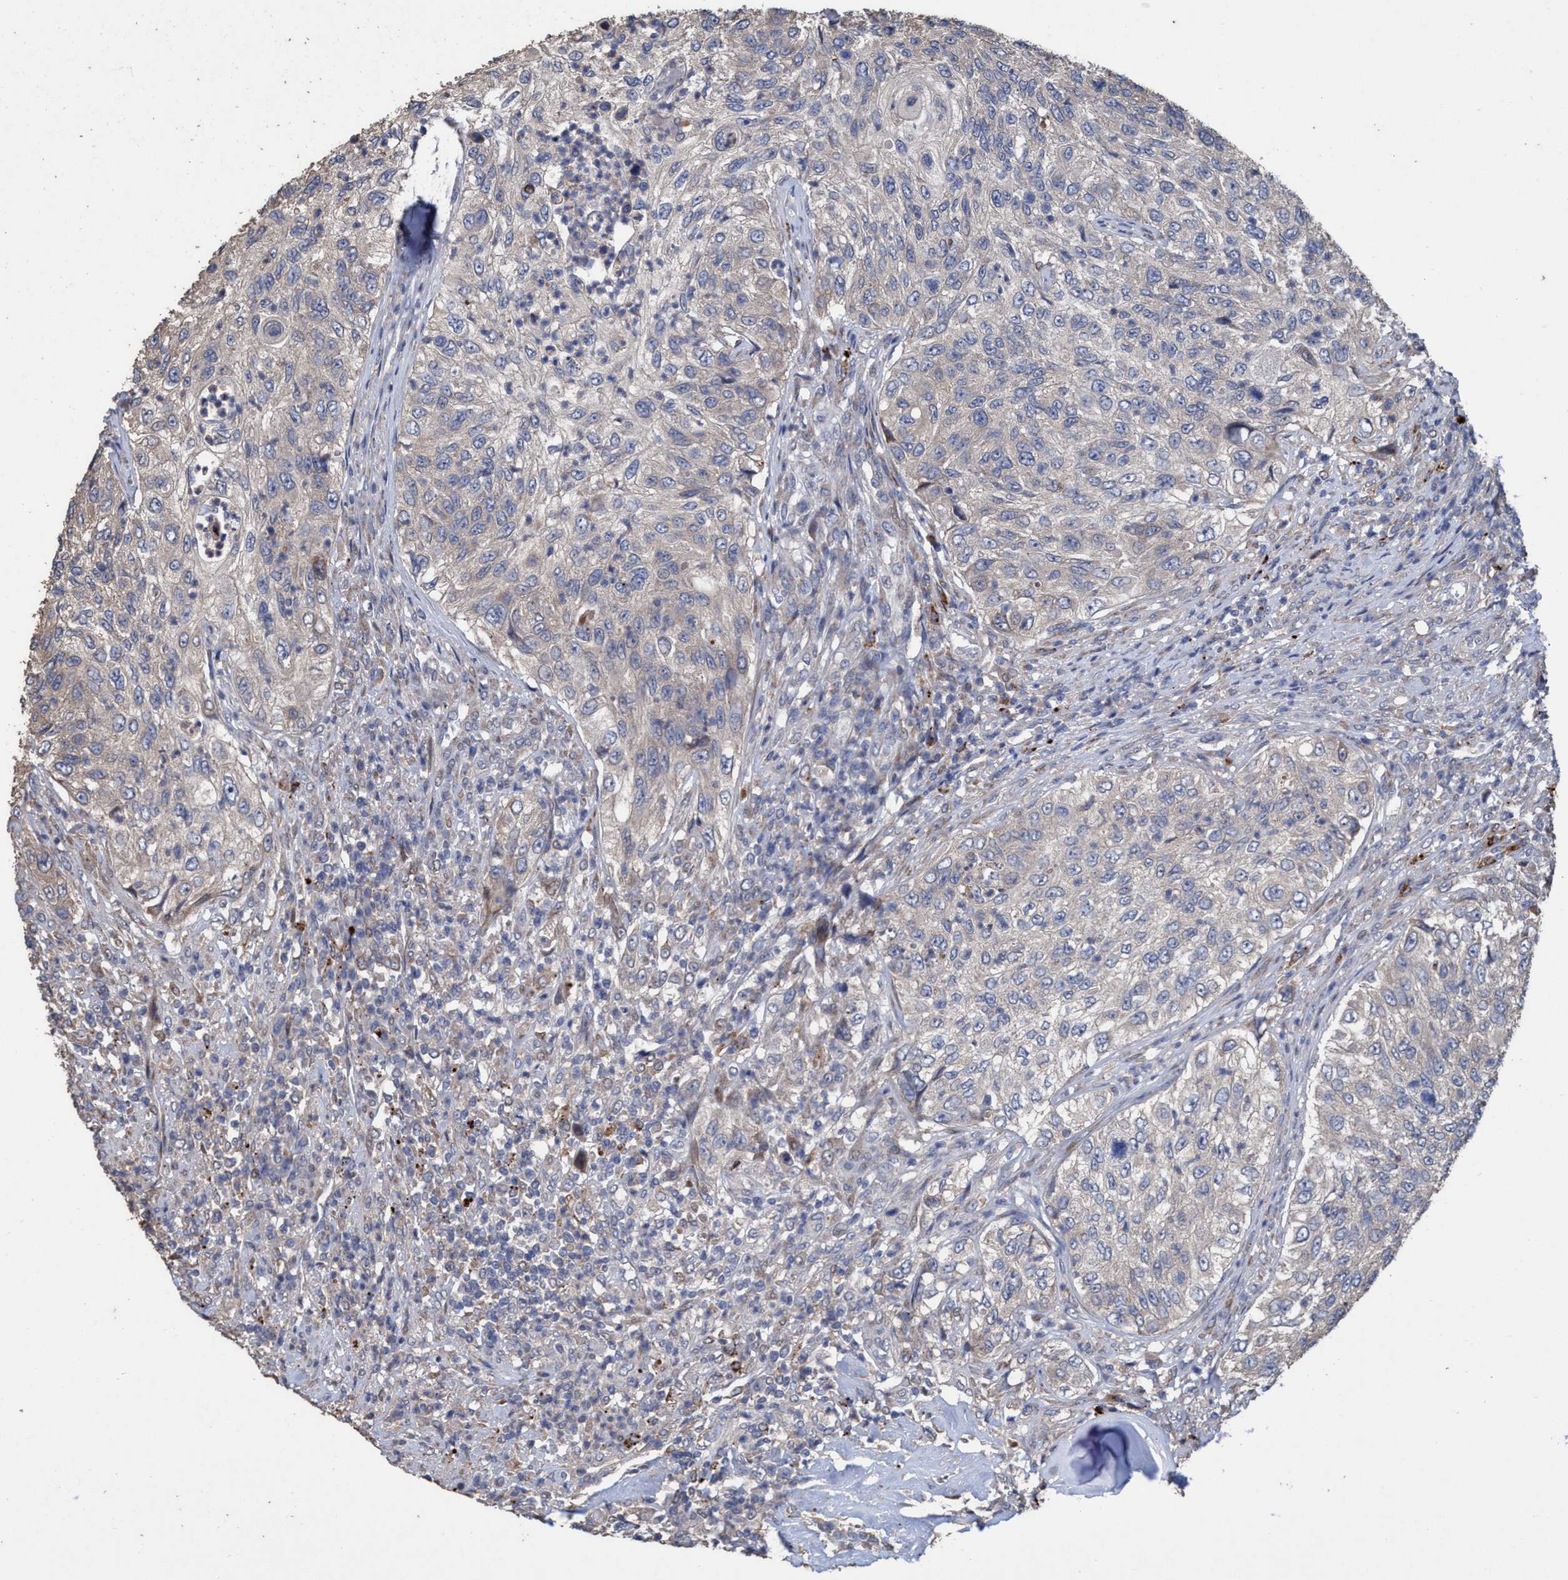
{"staining": {"intensity": "negative", "quantity": "none", "location": "none"}, "tissue": "urothelial cancer", "cell_type": "Tumor cells", "image_type": "cancer", "snomed": [{"axis": "morphology", "description": "Urothelial carcinoma, High grade"}, {"axis": "topography", "description": "Urinary bladder"}], "caption": "Histopathology image shows no protein staining in tumor cells of urothelial carcinoma (high-grade) tissue.", "gene": "BBS9", "patient": {"sex": "female", "age": 60}}